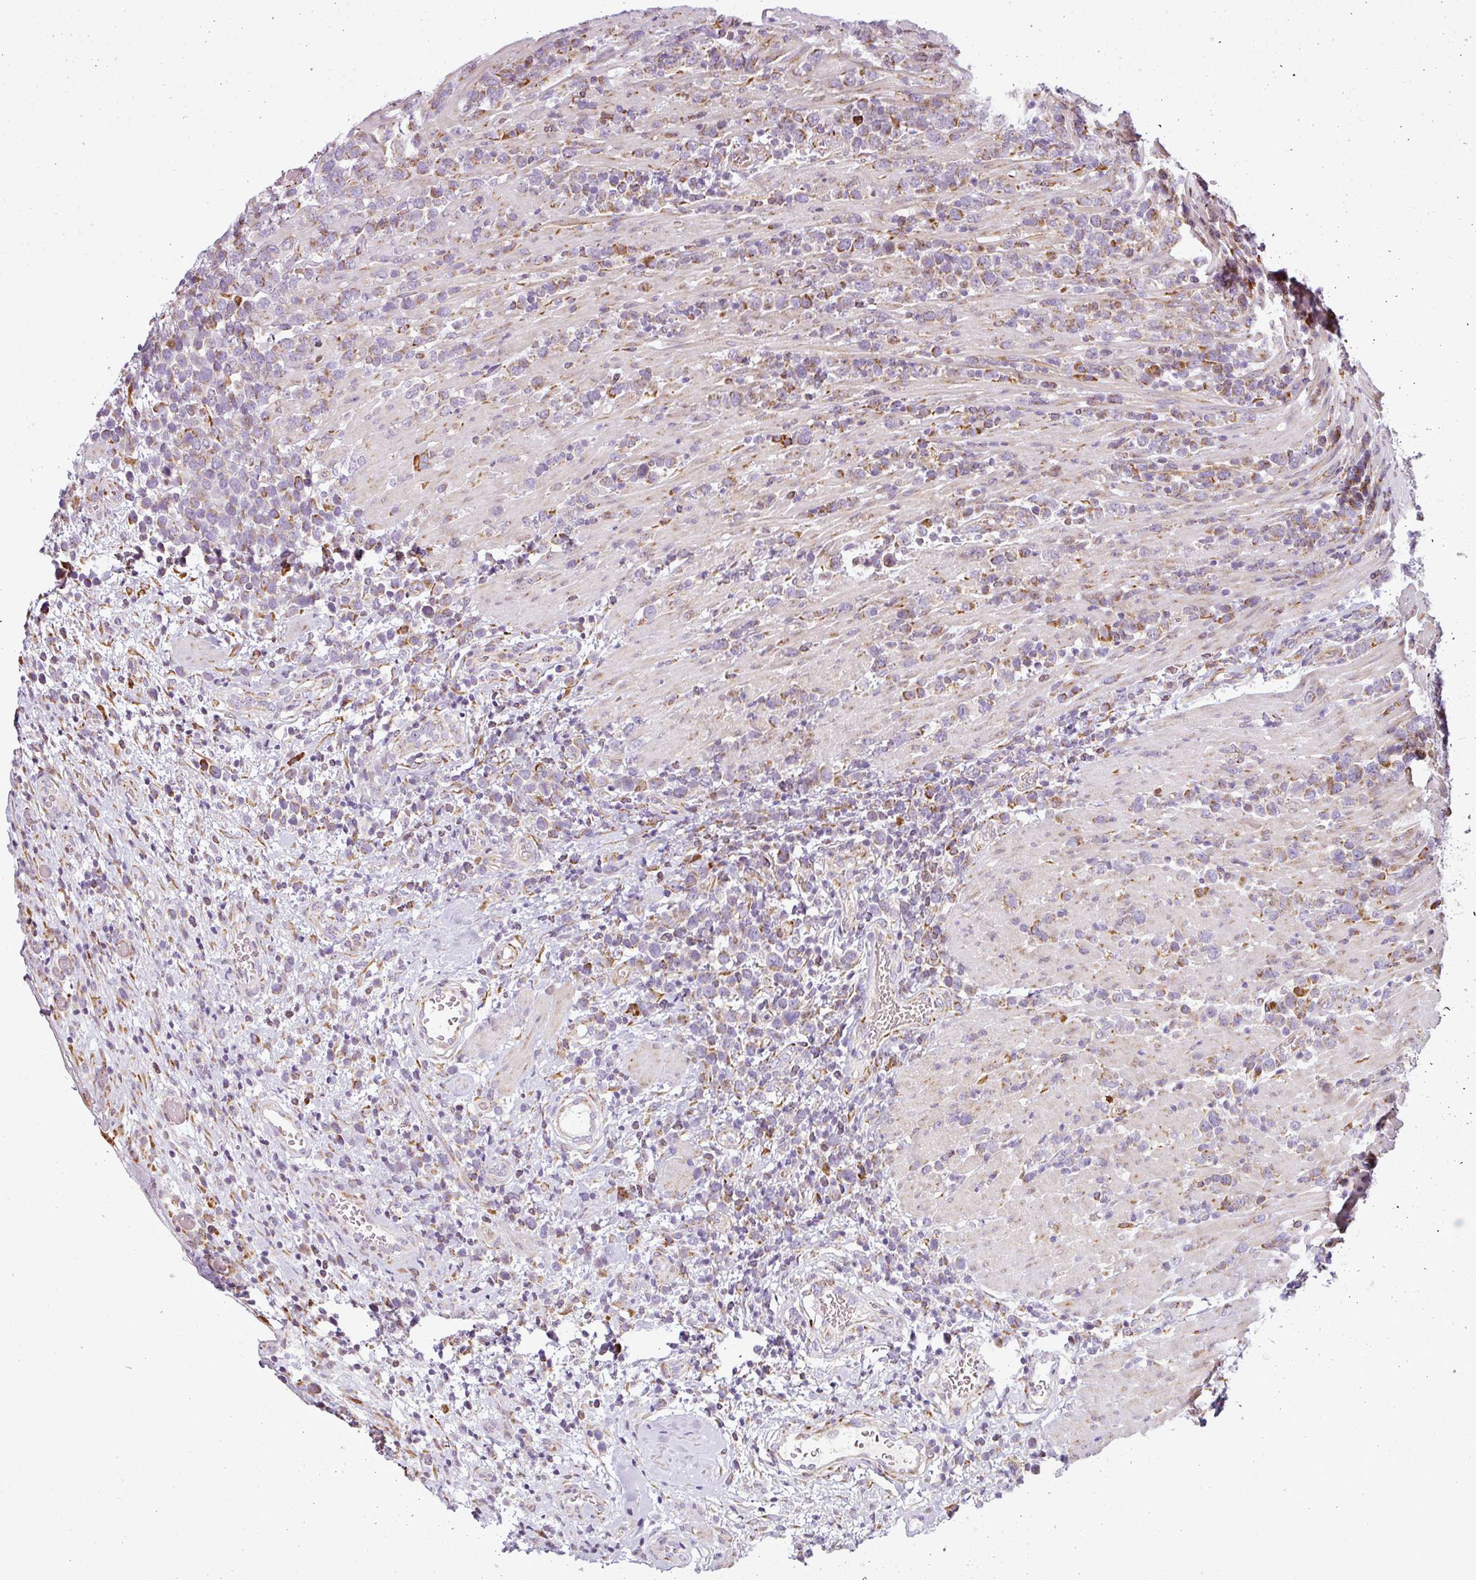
{"staining": {"intensity": "negative", "quantity": "none", "location": "none"}, "tissue": "lymphoma", "cell_type": "Tumor cells", "image_type": "cancer", "snomed": [{"axis": "morphology", "description": "Malignant lymphoma, non-Hodgkin's type, High grade"}, {"axis": "topography", "description": "Soft tissue"}], "caption": "Immunohistochemical staining of lymphoma displays no significant positivity in tumor cells.", "gene": "ANKRD18A", "patient": {"sex": "female", "age": 56}}